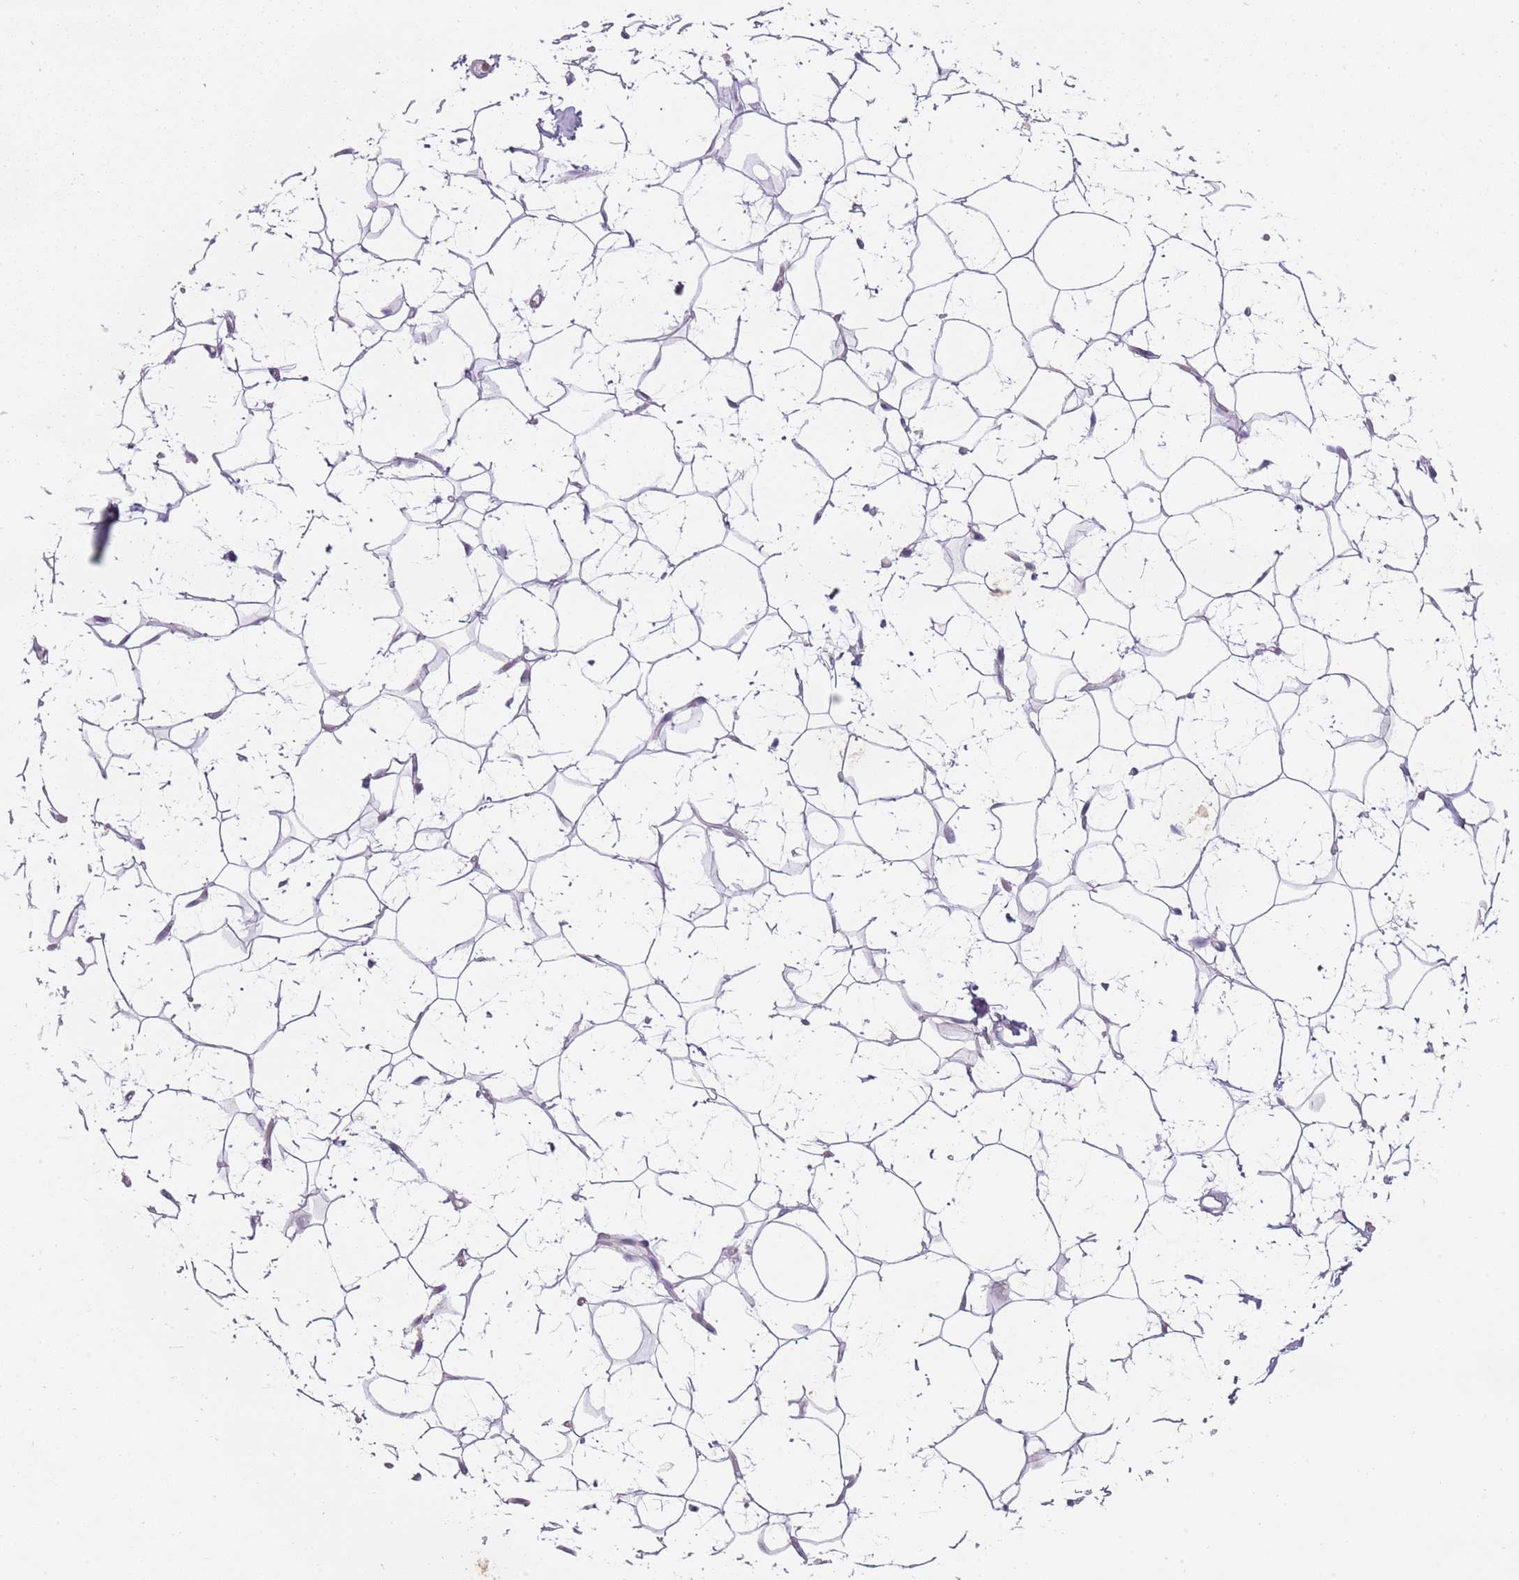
{"staining": {"intensity": "negative", "quantity": "none", "location": "none"}, "tissue": "adipose tissue", "cell_type": "Adipocytes", "image_type": "normal", "snomed": [{"axis": "morphology", "description": "Normal tissue, NOS"}, {"axis": "topography", "description": "Breast"}], "caption": "DAB (3,3'-diaminobenzidine) immunohistochemical staining of unremarkable adipose tissue demonstrates no significant expression in adipocytes. (DAB (3,3'-diaminobenzidine) immunohistochemistry (IHC) with hematoxylin counter stain).", "gene": "TEKT4", "patient": {"sex": "female", "age": 26}}